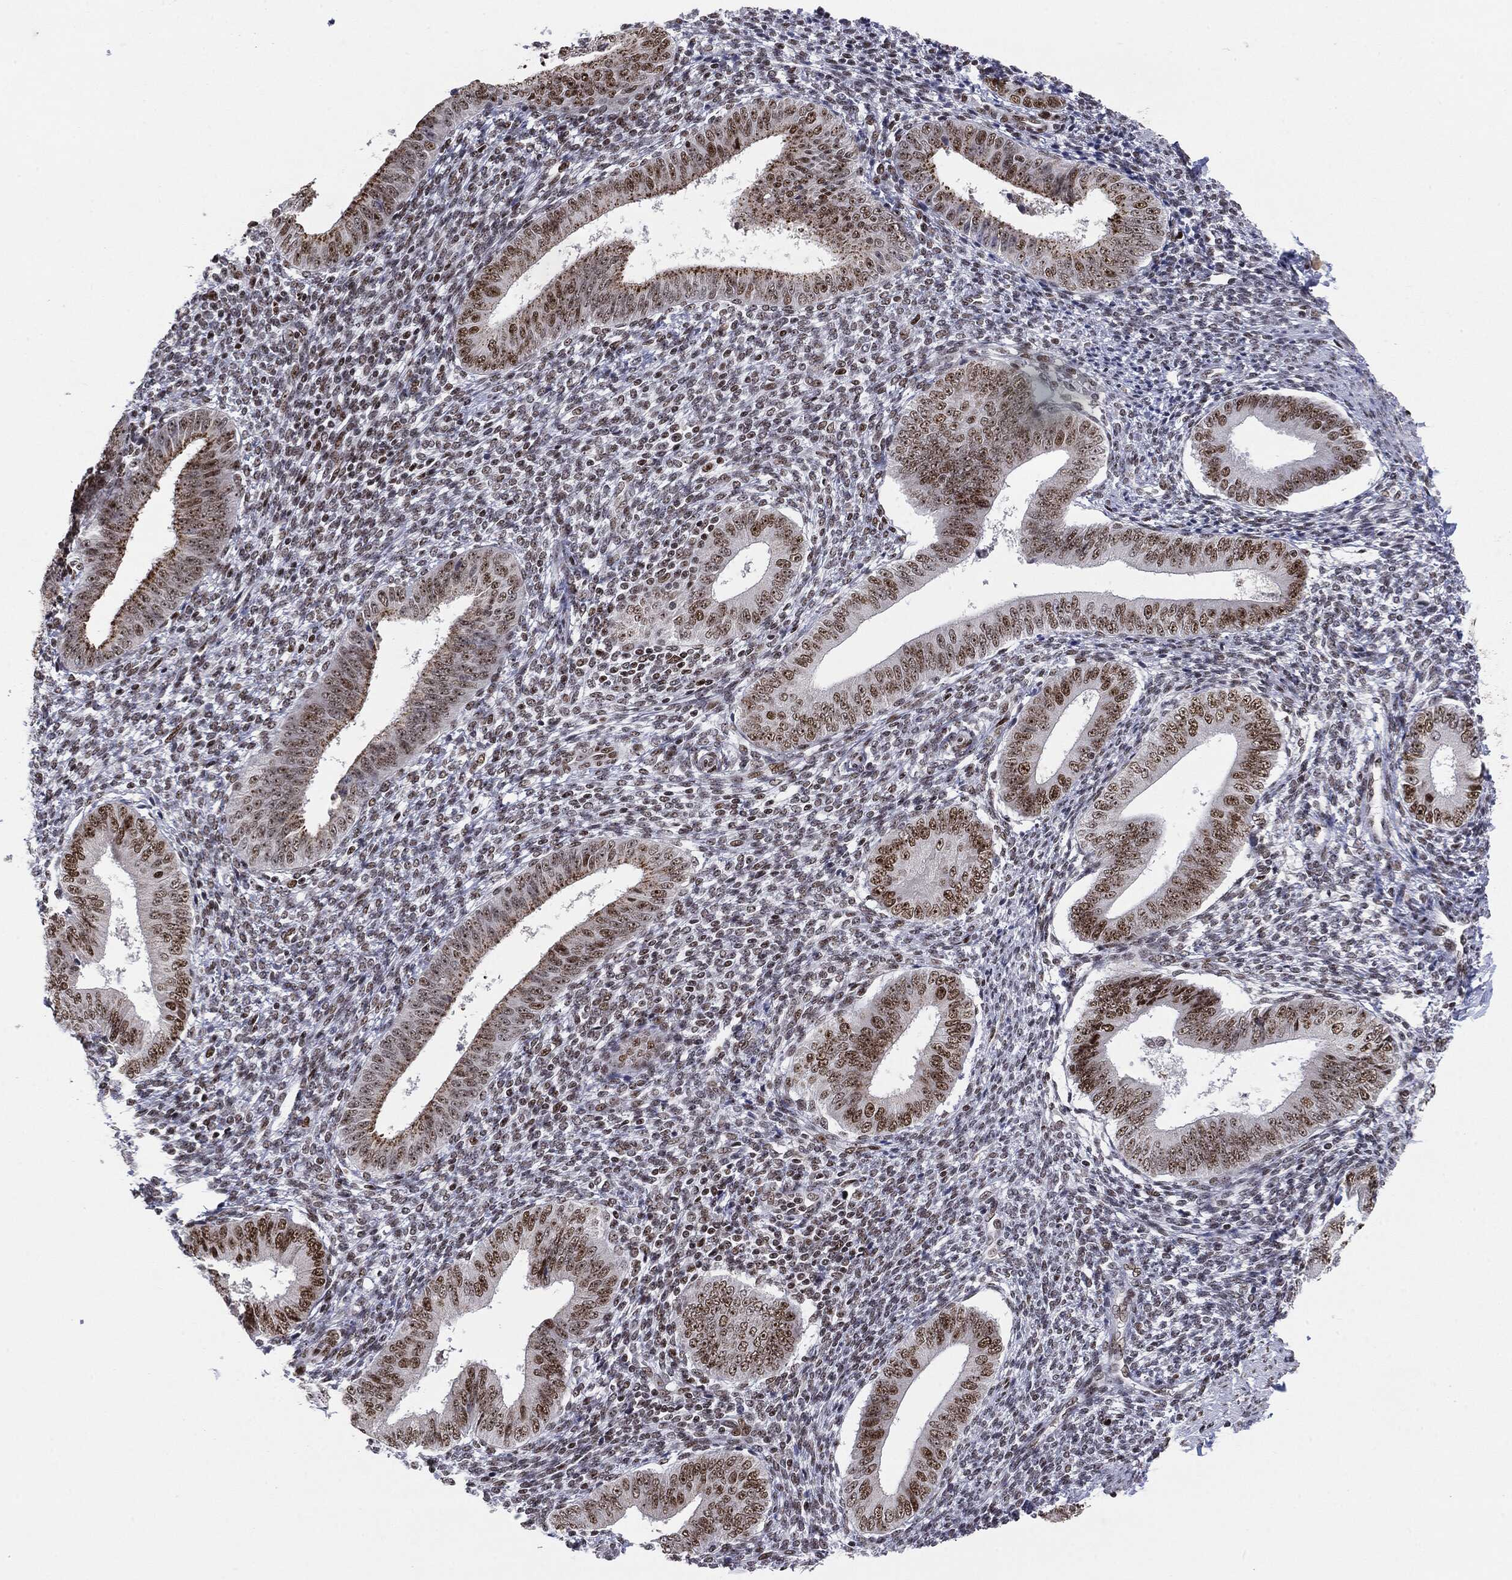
{"staining": {"intensity": "moderate", "quantity": ">75%", "location": "nuclear"}, "tissue": "endometrium", "cell_type": "Cells in endometrial stroma", "image_type": "normal", "snomed": [{"axis": "morphology", "description": "Normal tissue, NOS"}, {"axis": "topography", "description": "Endometrium"}], "caption": "Immunohistochemistry (IHC) (DAB (3,3'-diaminobenzidine)) staining of benign endometrium exhibits moderate nuclear protein expression in about >75% of cells in endometrial stroma.", "gene": "MDC1", "patient": {"sex": "female", "age": 39}}